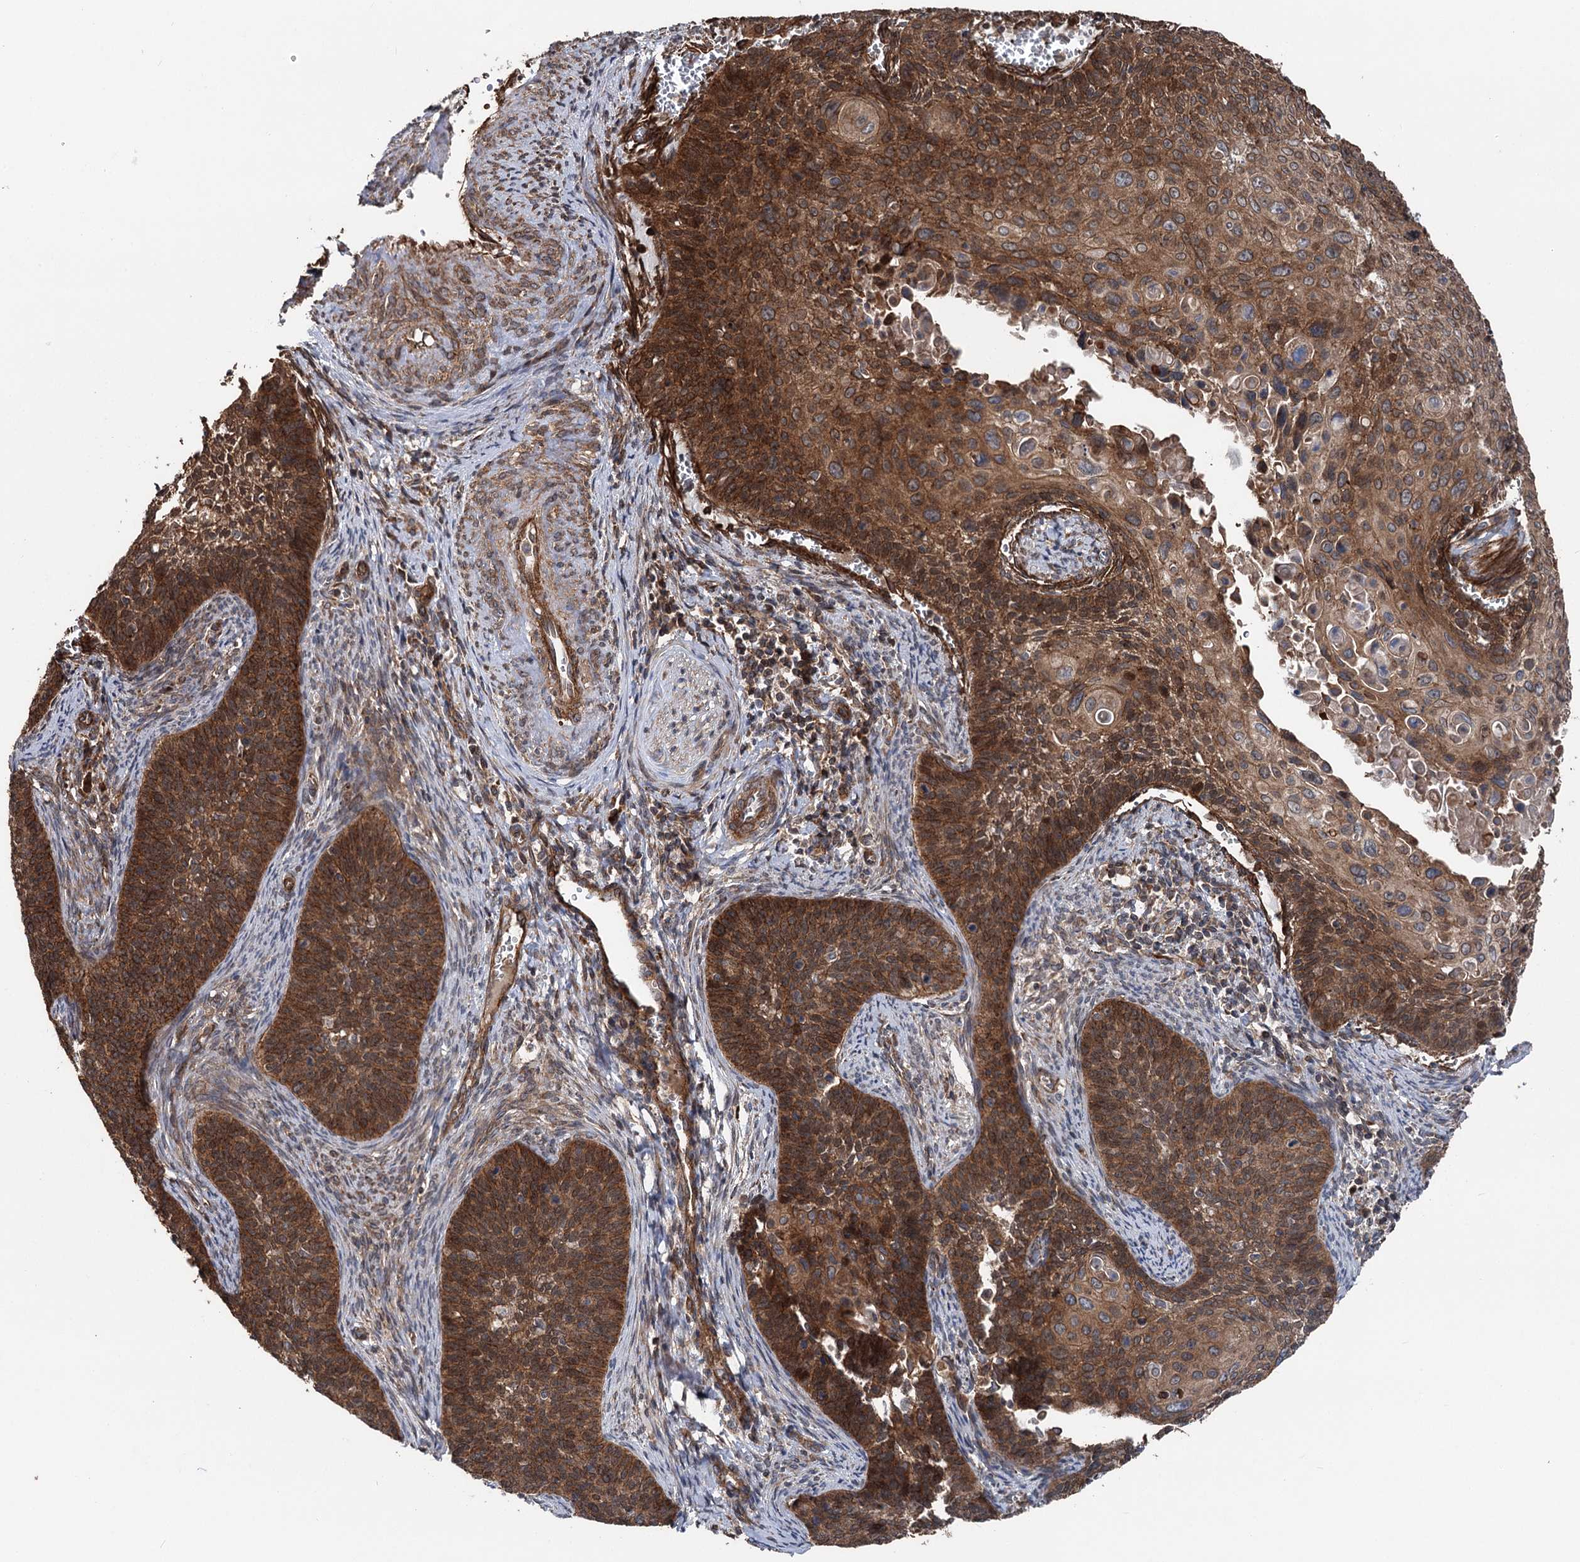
{"staining": {"intensity": "strong", "quantity": ">75%", "location": "cytoplasmic/membranous"}, "tissue": "cervical cancer", "cell_type": "Tumor cells", "image_type": "cancer", "snomed": [{"axis": "morphology", "description": "Squamous cell carcinoma, NOS"}, {"axis": "topography", "description": "Cervix"}], "caption": "A micrograph showing strong cytoplasmic/membranous expression in approximately >75% of tumor cells in cervical cancer (squamous cell carcinoma), as visualized by brown immunohistochemical staining.", "gene": "ITFG2", "patient": {"sex": "female", "age": 33}}